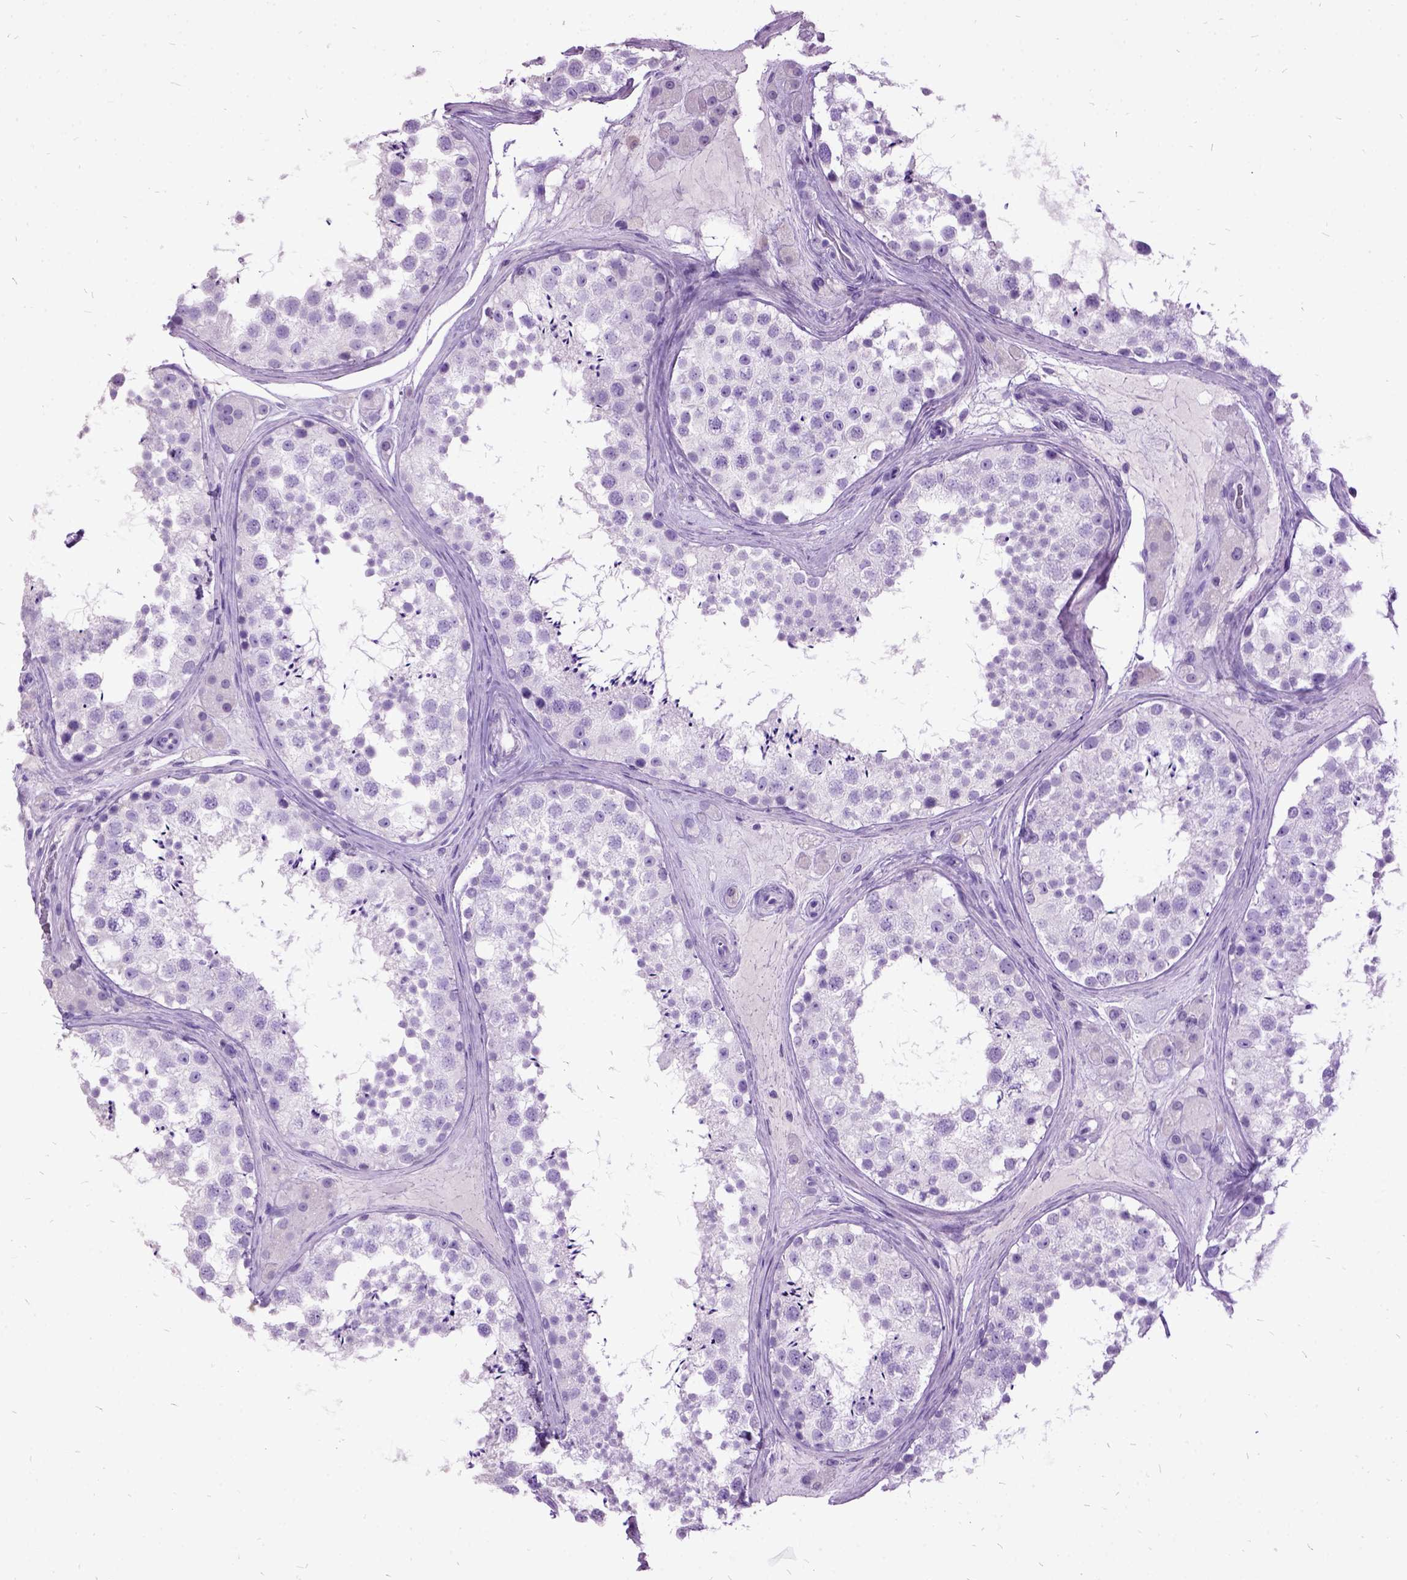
{"staining": {"intensity": "negative", "quantity": "none", "location": "none"}, "tissue": "testis", "cell_type": "Cells in seminiferous ducts", "image_type": "normal", "snomed": [{"axis": "morphology", "description": "Normal tissue, NOS"}, {"axis": "topography", "description": "Testis"}], "caption": "This micrograph is of benign testis stained with IHC to label a protein in brown with the nuclei are counter-stained blue. There is no positivity in cells in seminiferous ducts.", "gene": "MME", "patient": {"sex": "male", "age": 41}}